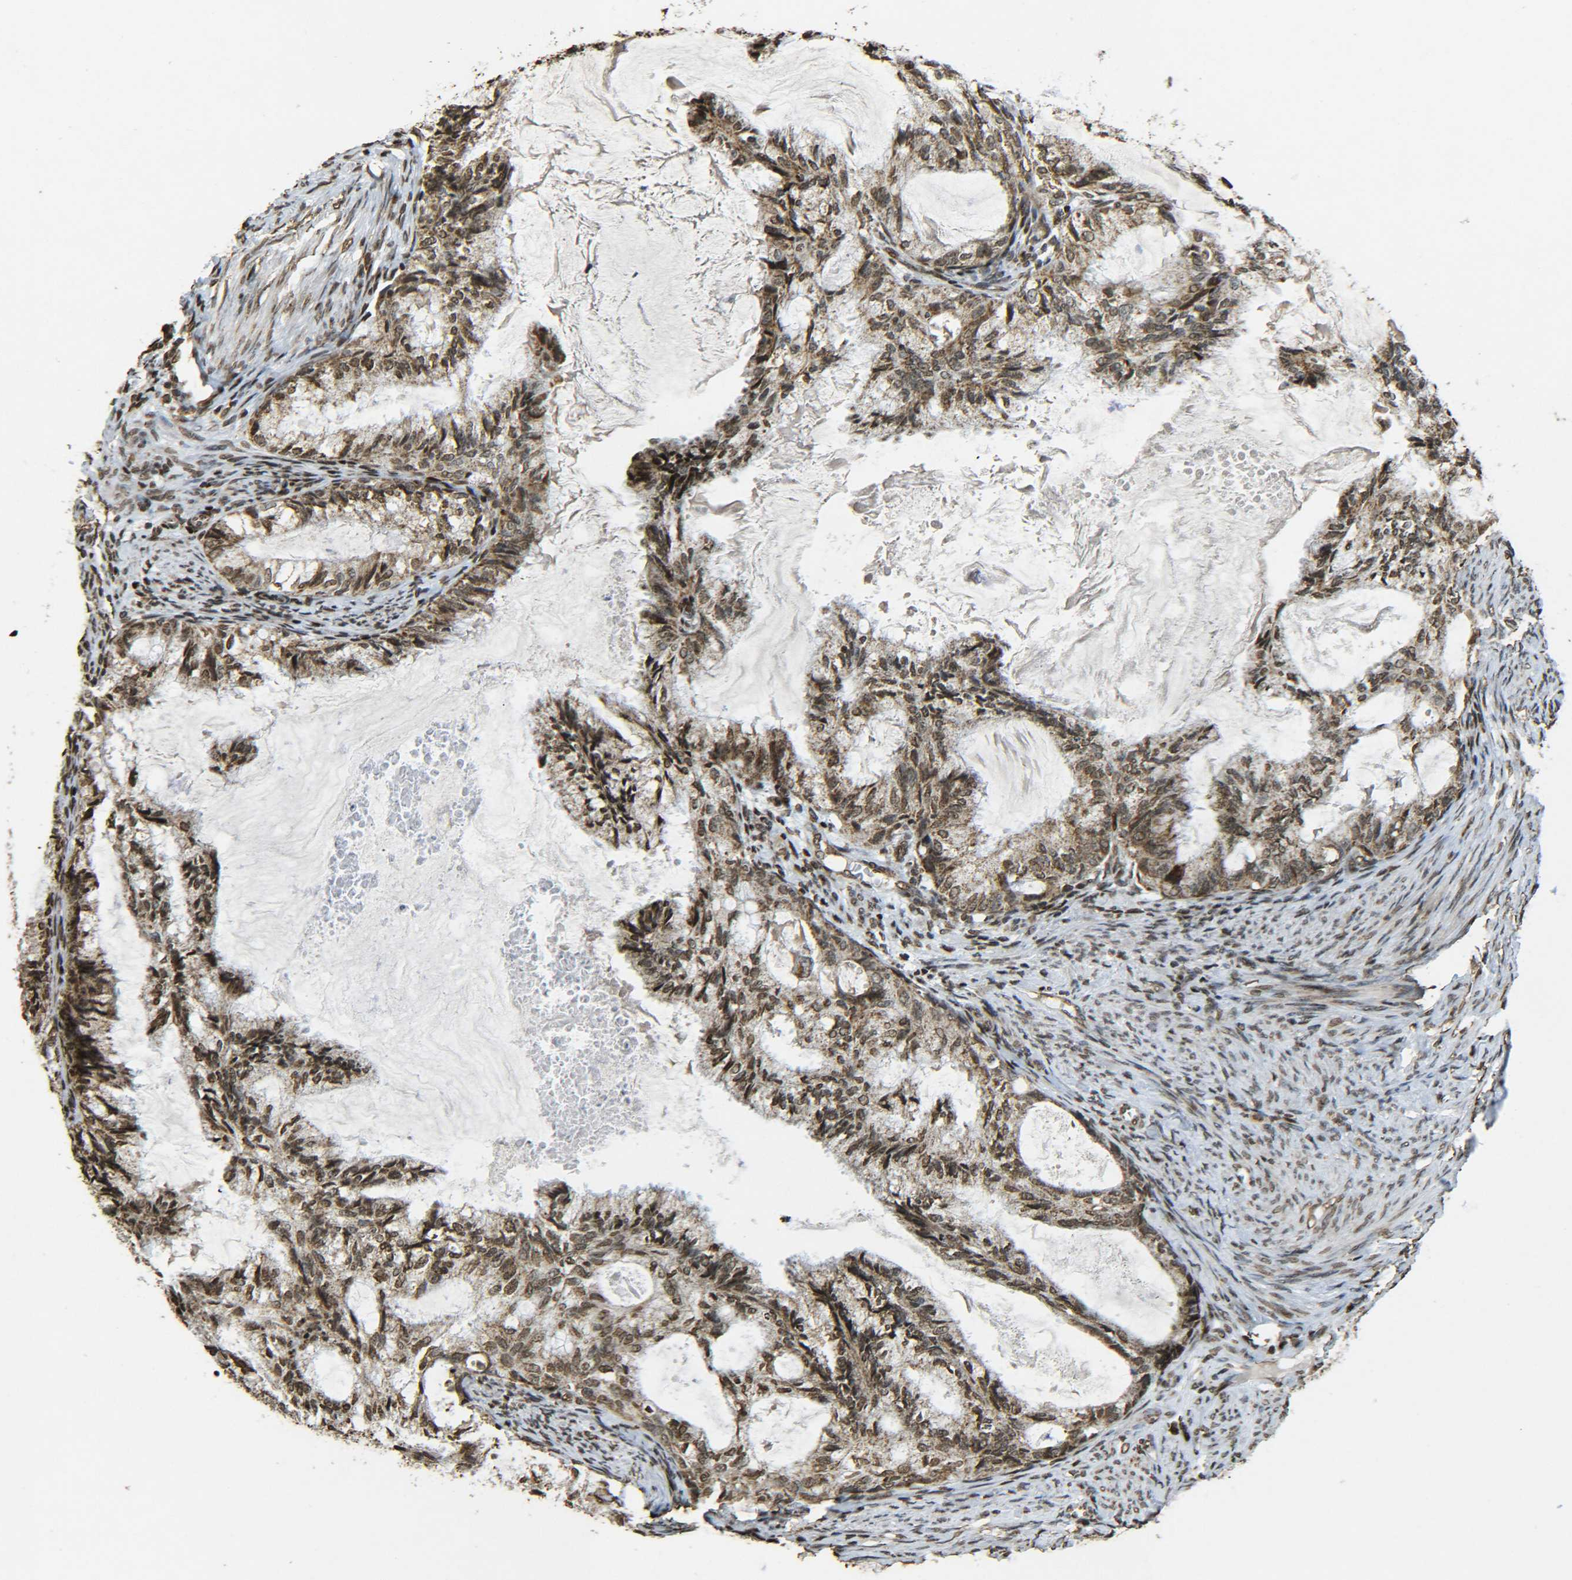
{"staining": {"intensity": "moderate", "quantity": ">75%", "location": "cytoplasmic/membranous,nuclear"}, "tissue": "cervical cancer", "cell_type": "Tumor cells", "image_type": "cancer", "snomed": [{"axis": "morphology", "description": "Normal tissue, NOS"}, {"axis": "morphology", "description": "Adenocarcinoma, NOS"}, {"axis": "topography", "description": "Cervix"}, {"axis": "topography", "description": "Endometrium"}], "caption": "Human cervical adenocarcinoma stained with a protein marker shows moderate staining in tumor cells.", "gene": "NEUROG2", "patient": {"sex": "female", "age": 86}}